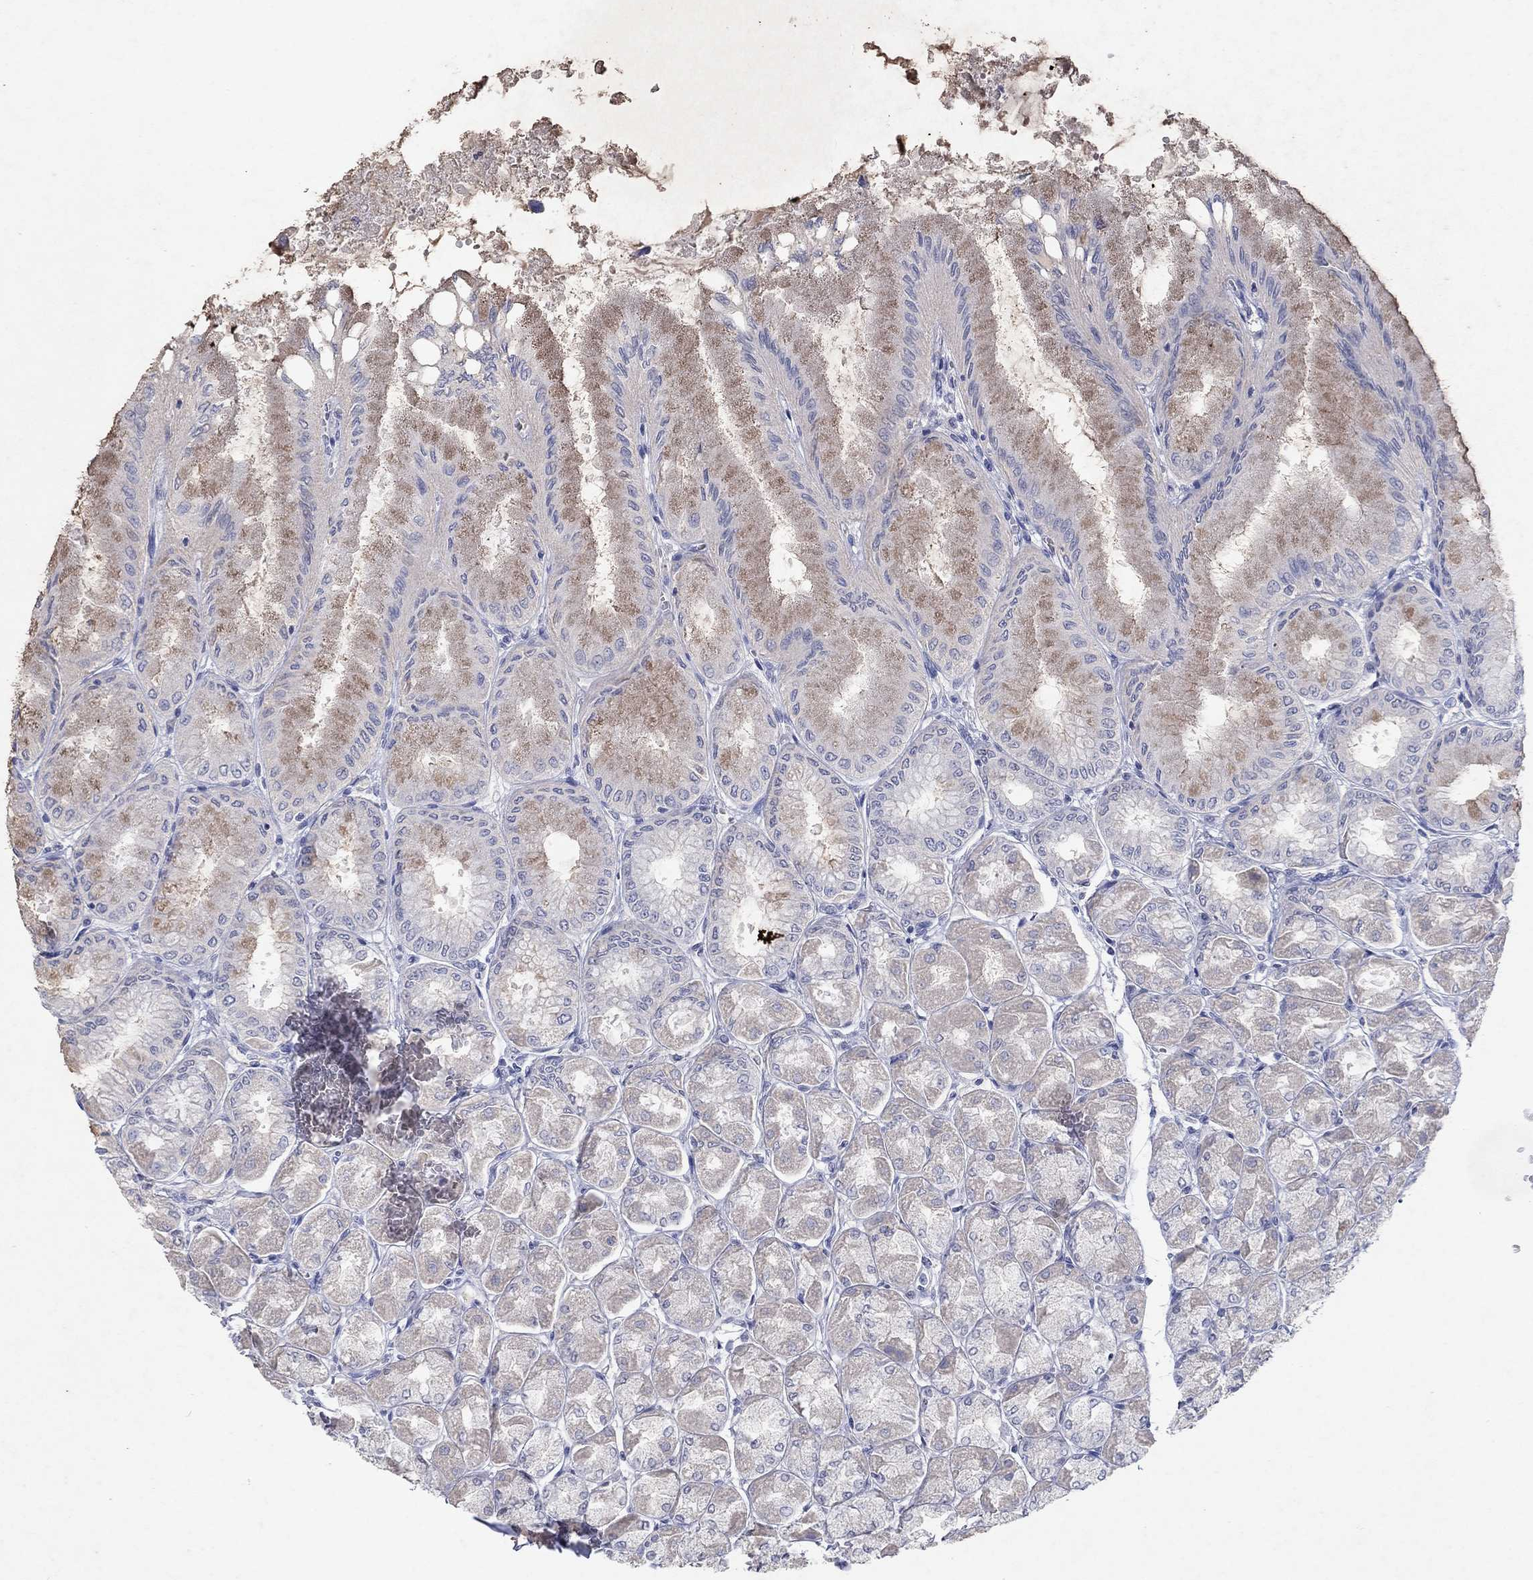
{"staining": {"intensity": "moderate", "quantity": "25%-75%", "location": "cytoplasmic/membranous"}, "tissue": "stomach", "cell_type": "Glandular cells", "image_type": "normal", "snomed": [{"axis": "morphology", "description": "Normal tissue, NOS"}, {"axis": "topography", "description": "Stomach, upper"}], "caption": "A brown stain highlights moderate cytoplasmic/membranous expression of a protein in glandular cells of unremarkable stomach.", "gene": "KRT40", "patient": {"sex": "male", "age": 60}}